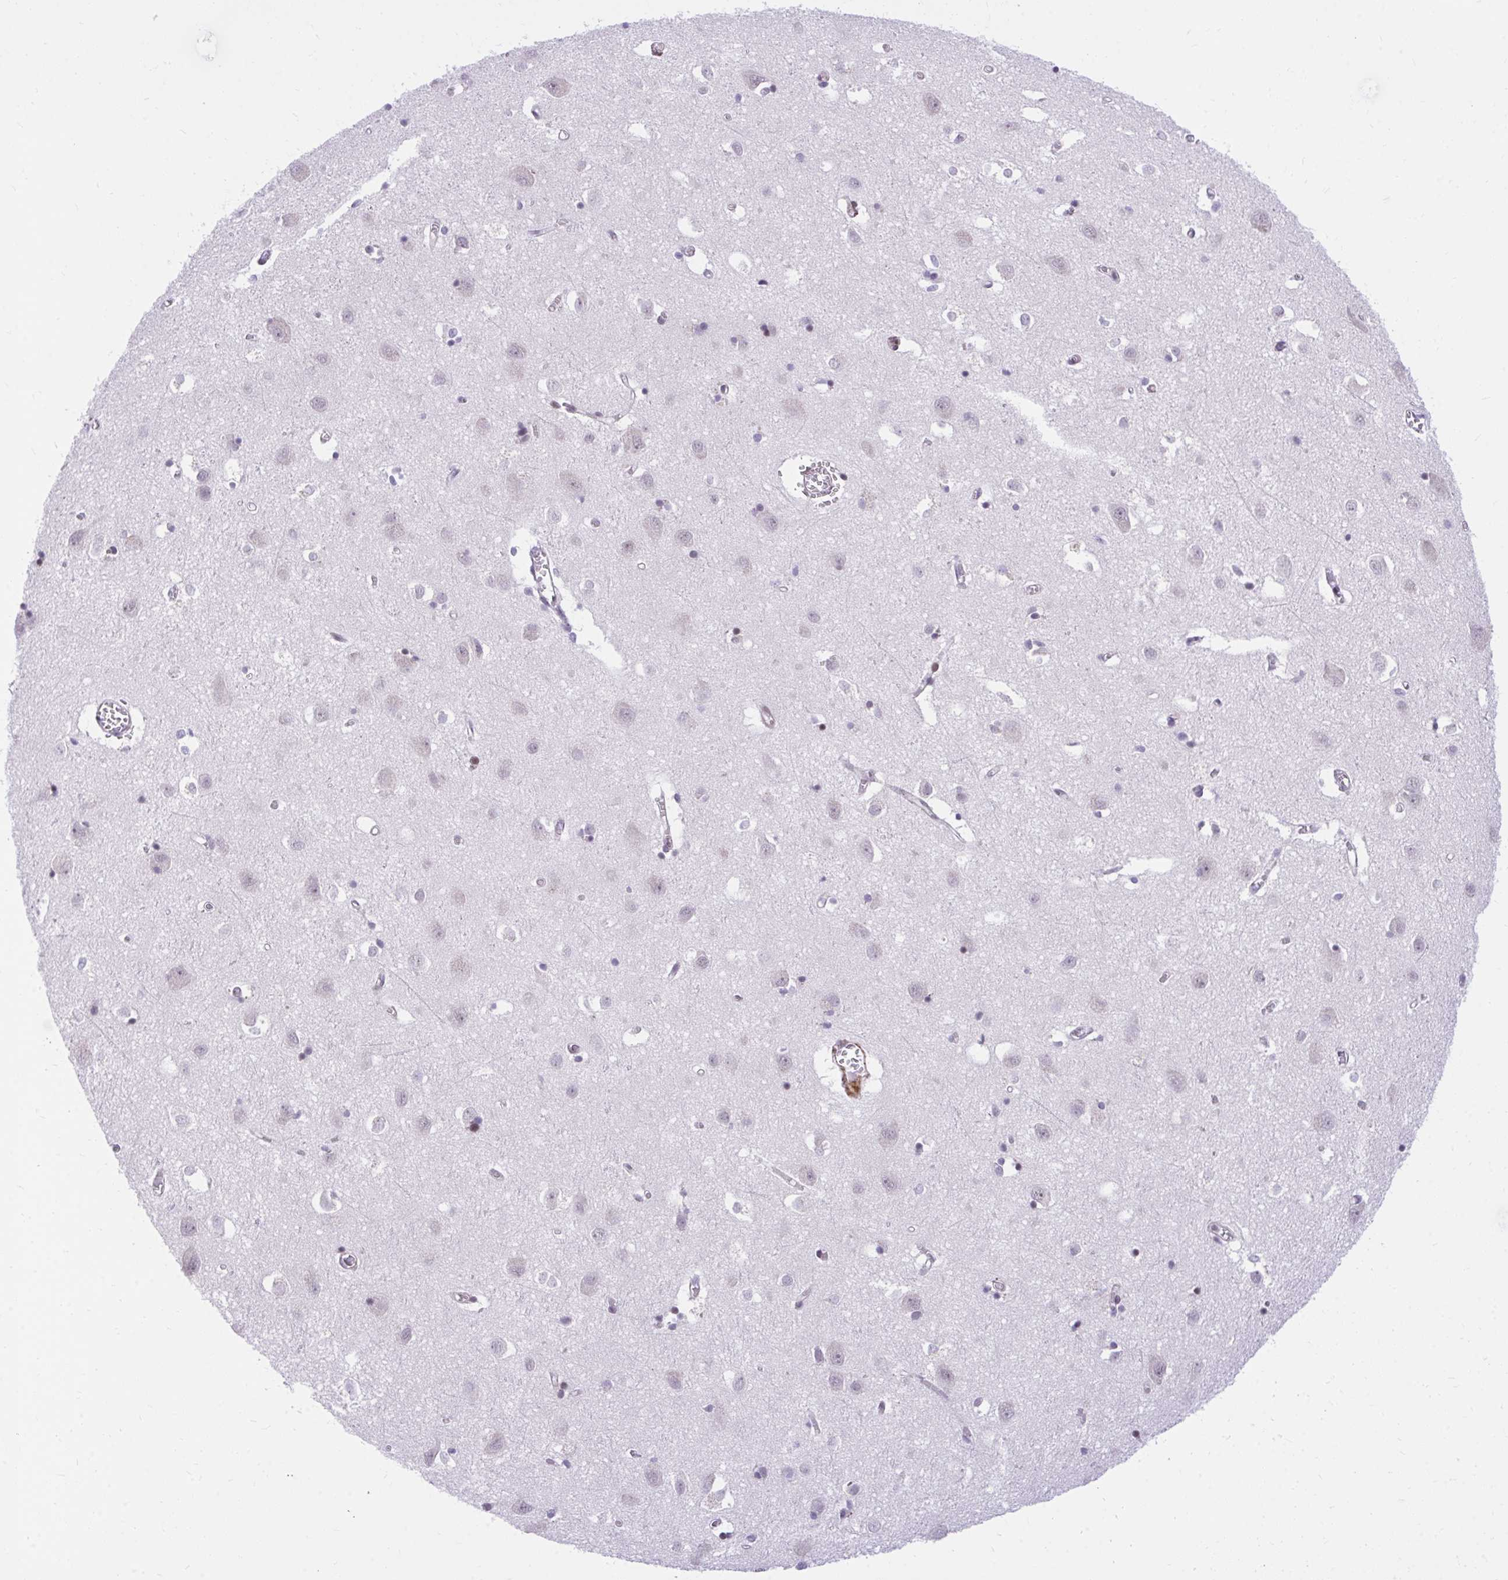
{"staining": {"intensity": "moderate", "quantity": "25%-75%", "location": "cytoplasmic/membranous"}, "tissue": "cerebral cortex", "cell_type": "Endothelial cells", "image_type": "normal", "snomed": [{"axis": "morphology", "description": "Normal tissue, NOS"}, {"axis": "topography", "description": "Cerebral cortex"}], "caption": "Immunohistochemistry (IHC) image of benign human cerebral cortex stained for a protein (brown), which exhibits medium levels of moderate cytoplasmic/membranous expression in about 25%-75% of endothelial cells.", "gene": "KCNN4", "patient": {"sex": "male", "age": 70}}